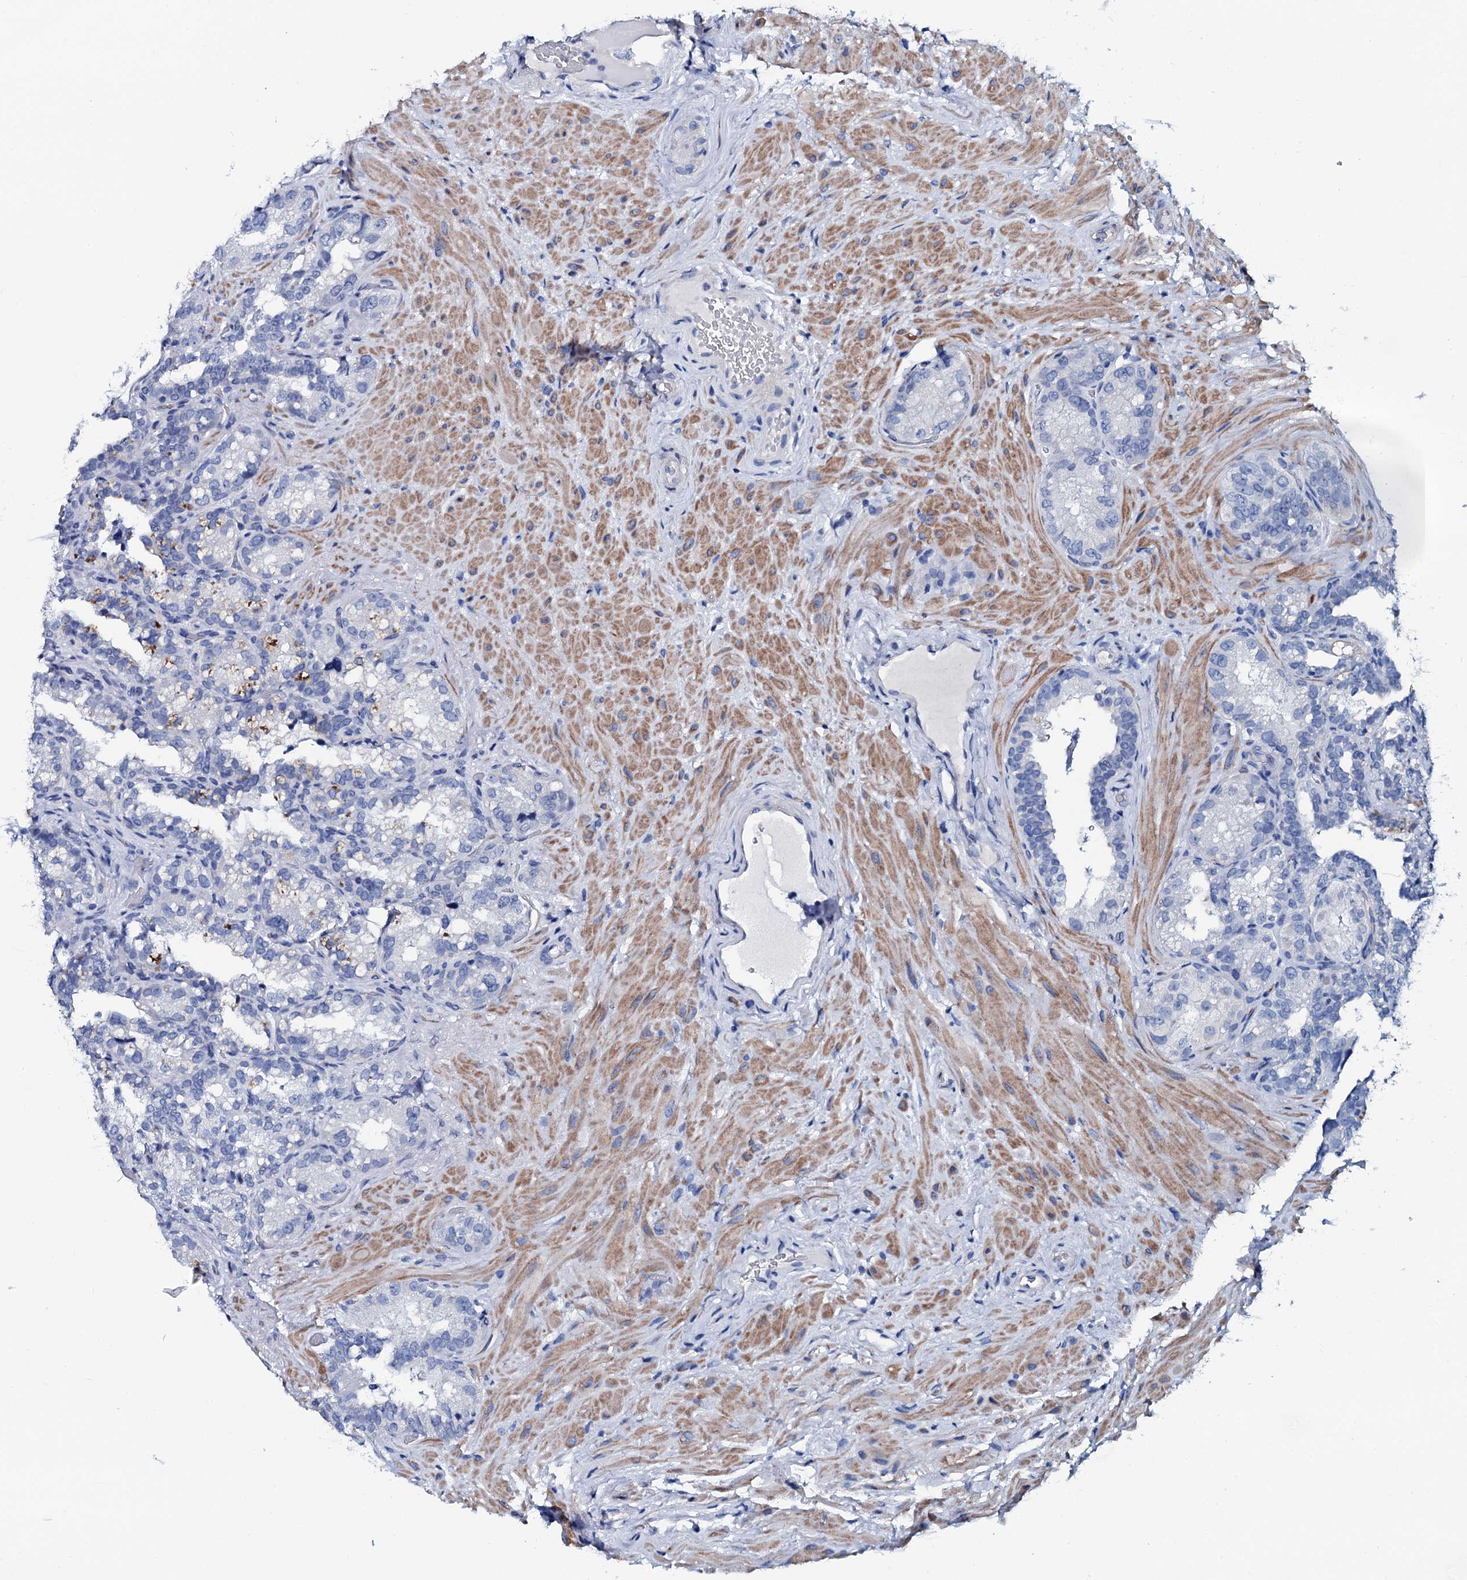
{"staining": {"intensity": "negative", "quantity": "none", "location": "none"}, "tissue": "seminal vesicle", "cell_type": "Glandular cells", "image_type": "normal", "snomed": [{"axis": "morphology", "description": "Normal tissue, NOS"}, {"axis": "topography", "description": "Seminal veicle"}, {"axis": "topography", "description": "Peripheral nerve tissue"}], "caption": "Histopathology image shows no protein expression in glandular cells of unremarkable seminal vesicle. The staining is performed using DAB brown chromogen with nuclei counter-stained in using hematoxylin.", "gene": "GYS2", "patient": {"sex": "male", "age": 67}}